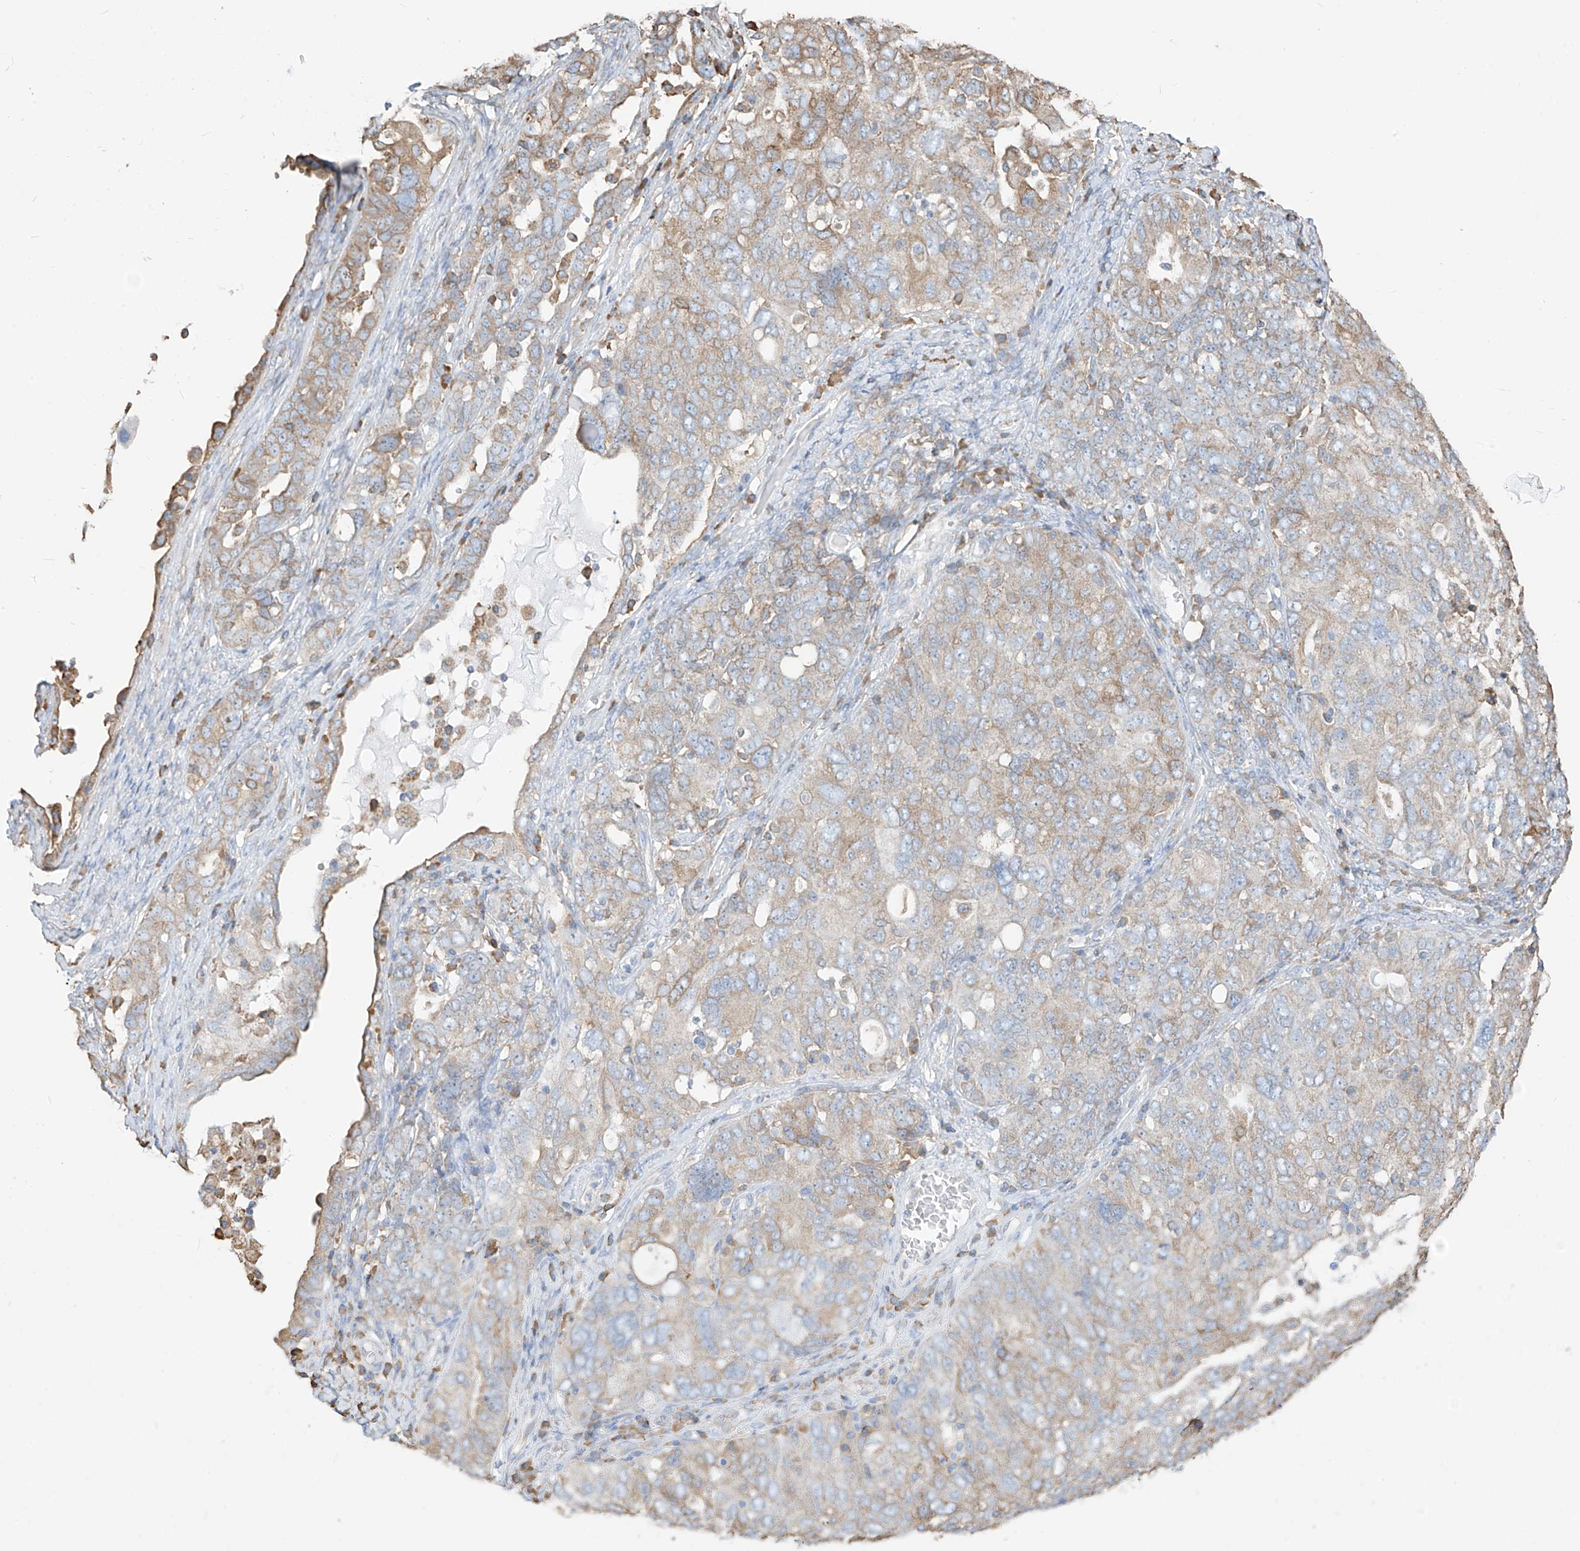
{"staining": {"intensity": "weak", "quantity": "25%-75%", "location": "cytoplasmic/membranous"}, "tissue": "ovarian cancer", "cell_type": "Tumor cells", "image_type": "cancer", "snomed": [{"axis": "morphology", "description": "Carcinoma, endometroid"}, {"axis": "topography", "description": "Ovary"}], "caption": "Brown immunohistochemical staining in ovarian endometroid carcinoma exhibits weak cytoplasmic/membranous expression in approximately 25%-75% of tumor cells. (IHC, brightfield microscopy, high magnification).", "gene": "PDIA6", "patient": {"sex": "female", "age": 62}}